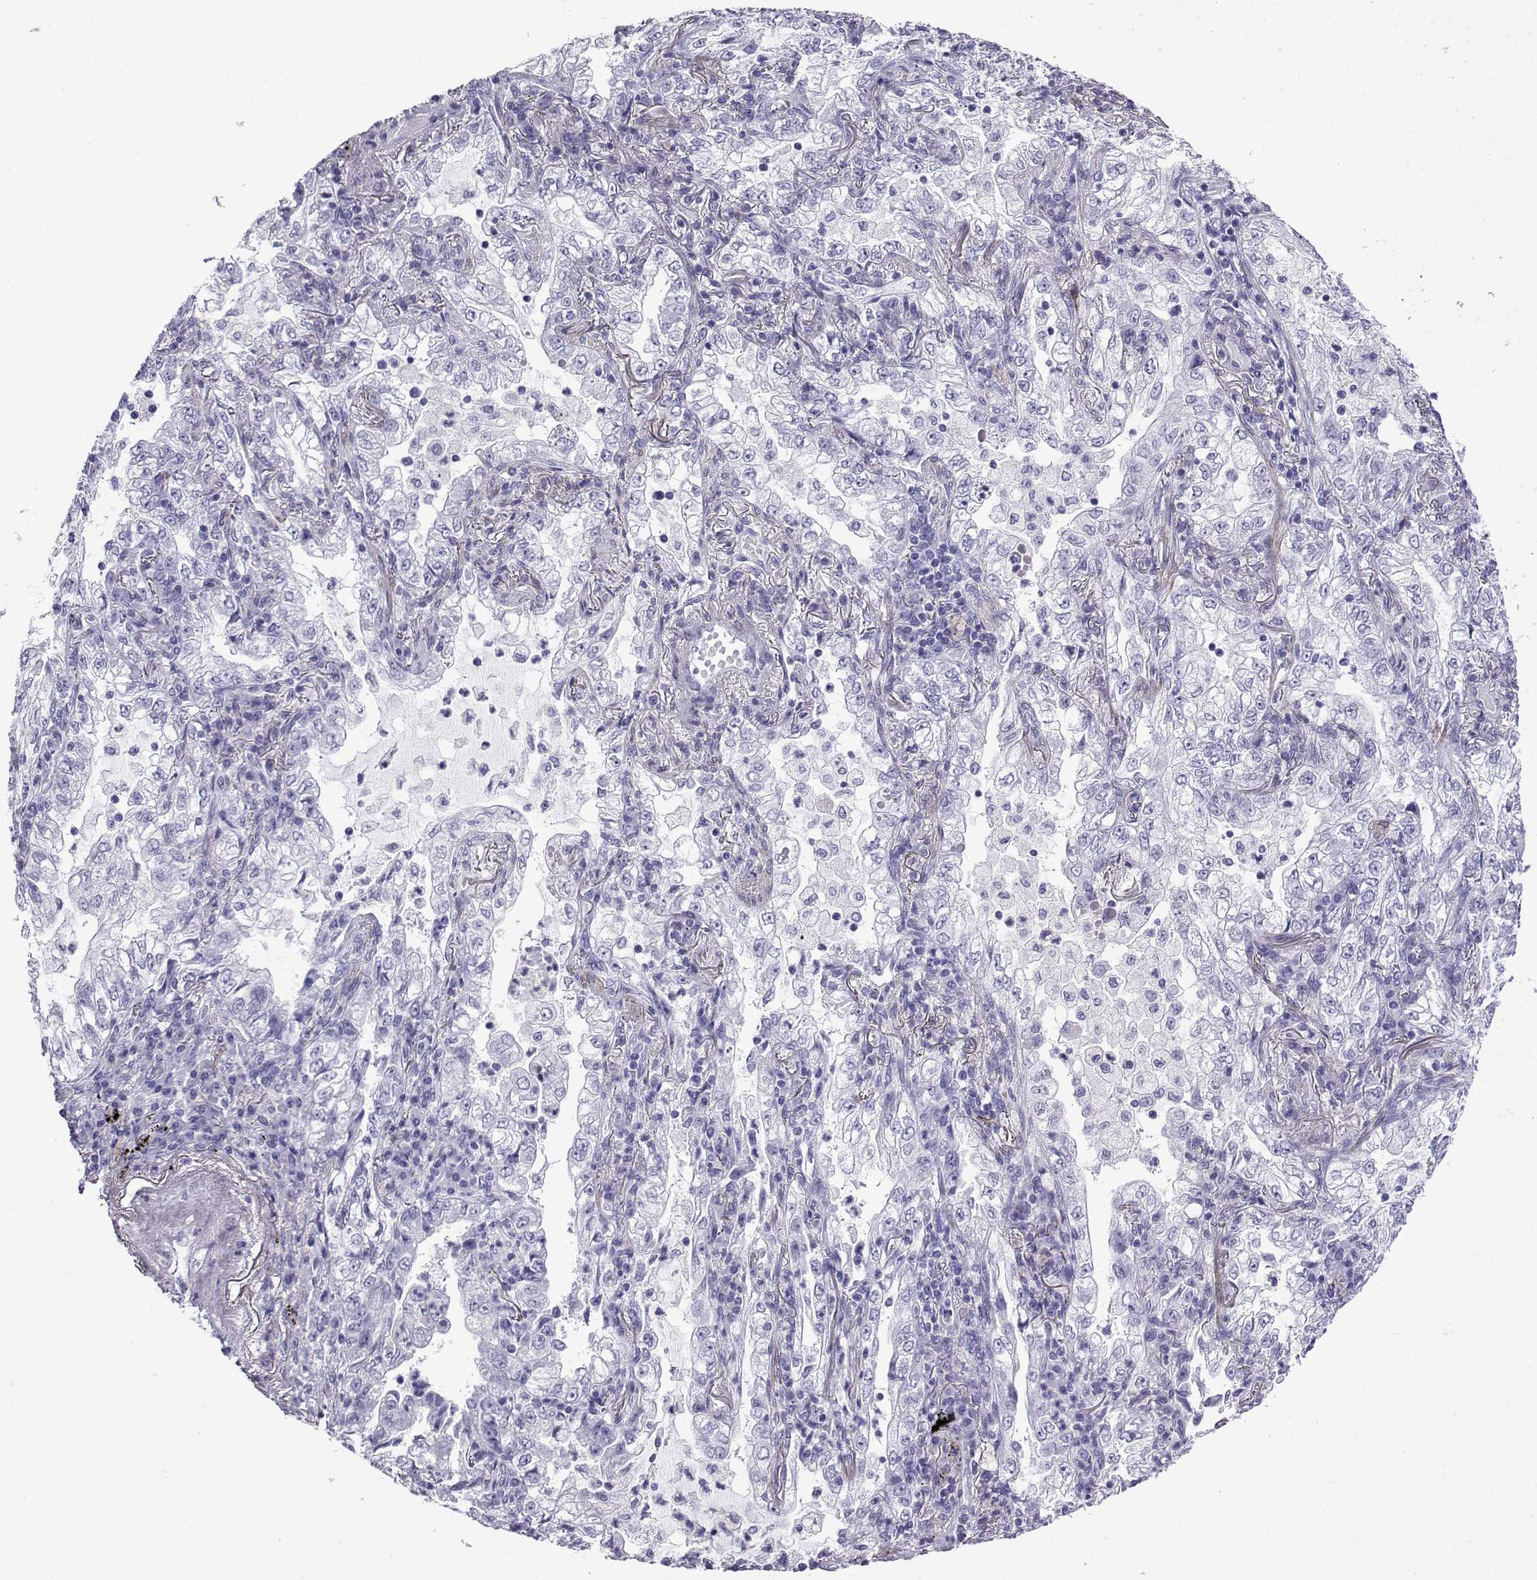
{"staining": {"intensity": "negative", "quantity": "none", "location": "none"}, "tissue": "lung cancer", "cell_type": "Tumor cells", "image_type": "cancer", "snomed": [{"axis": "morphology", "description": "Adenocarcinoma, NOS"}, {"axis": "topography", "description": "Lung"}], "caption": "Immunohistochemistry (IHC) of human lung cancer demonstrates no staining in tumor cells.", "gene": "KCNF1", "patient": {"sex": "female", "age": 73}}